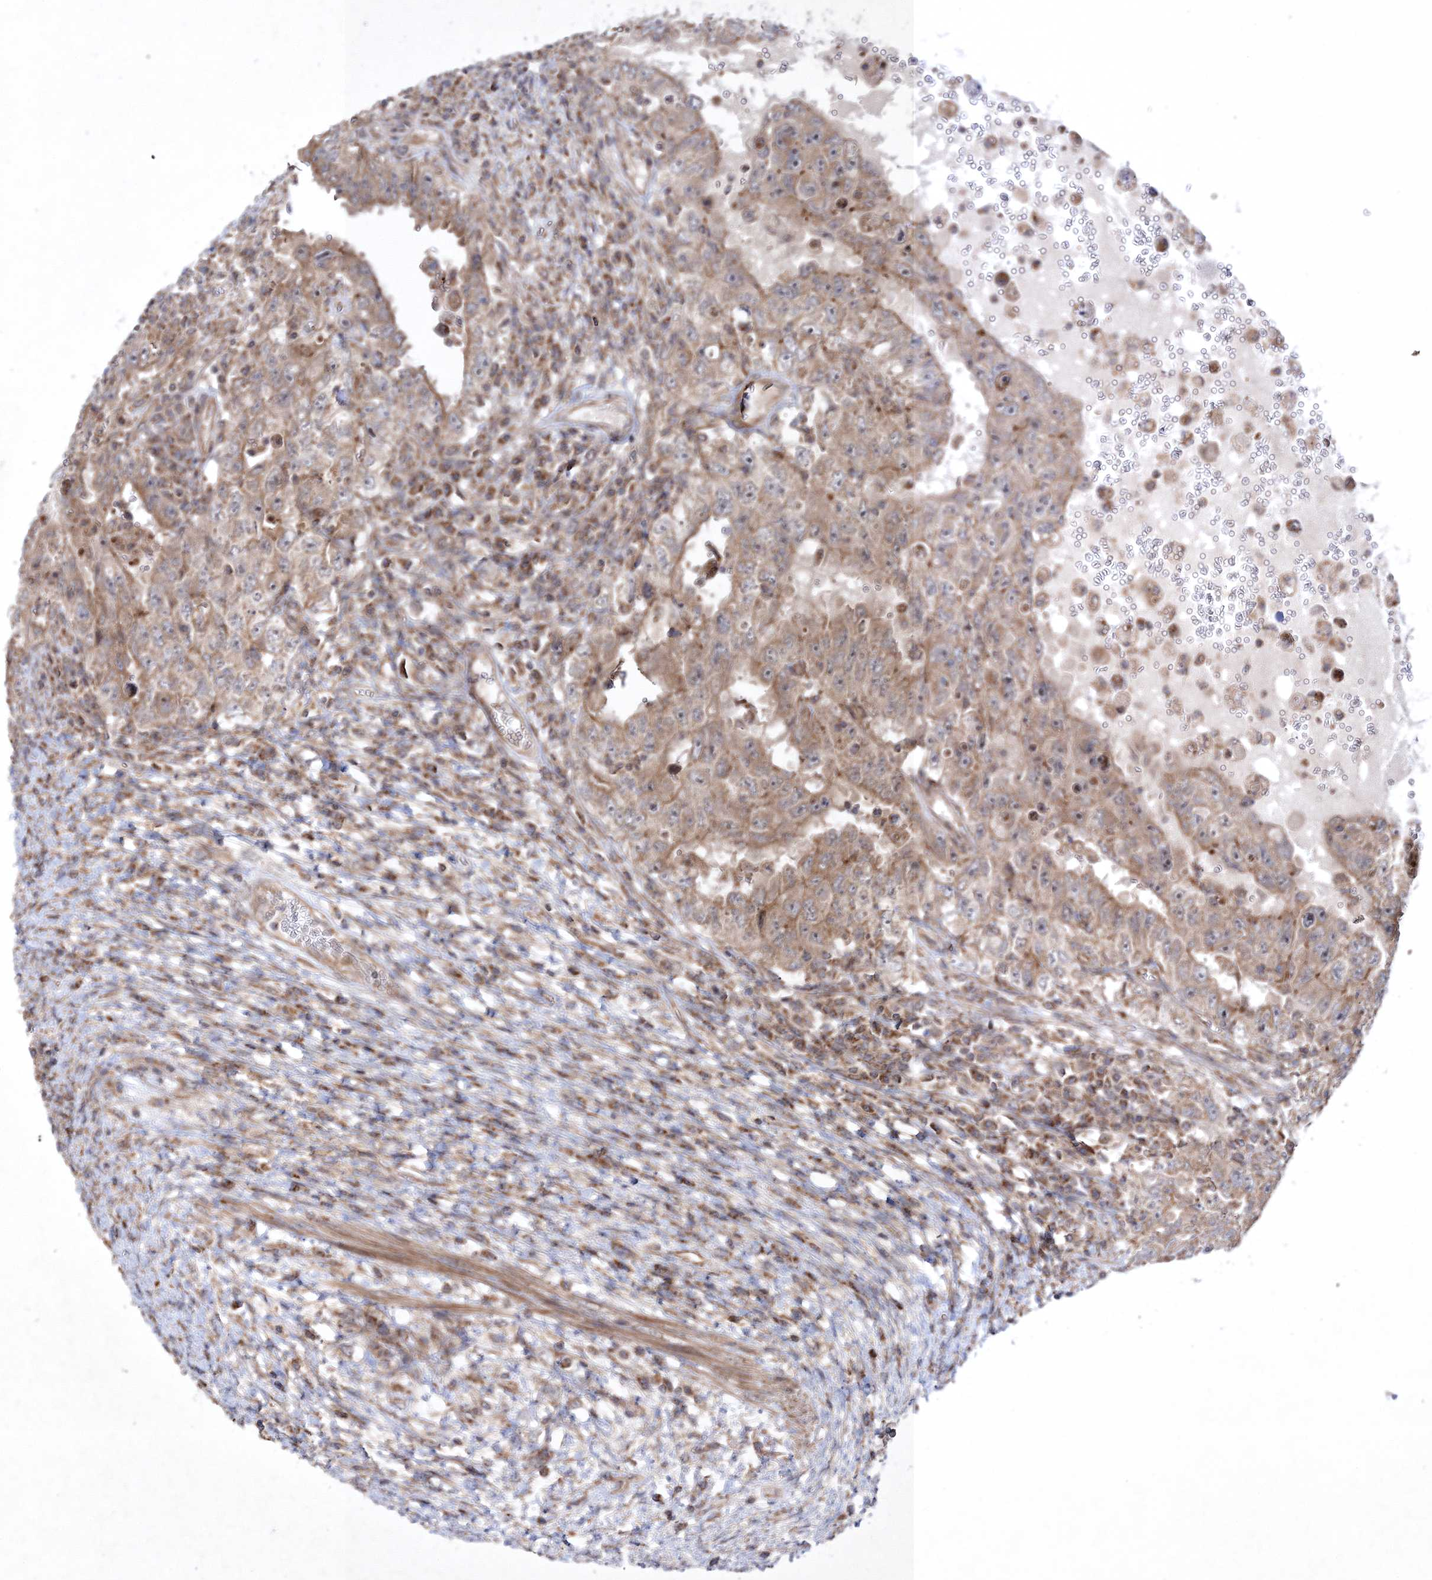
{"staining": {"intensity": "moderate", "quantity": ">75%", "location": "cytoplasmic/membranous"}, "tissue": "testis cancer", "cell_type": "Tumor cells", "image_type": "cancer", "snomed": [{"axis": "morphology", "description": "Carcinoma, Embryonal, NOS"}, {"axis": "topography", "description": "Testis"}], "caption": "IHC of human testis embryonal carcinoma displays medium levels of moderate cytoplasmic/membranous expression in about >75% of tumor cells. (IHC, brightfield microscopy, high magnification).", "gene": "SCRN3", "patient": {"sex": "male", "age": 26}}